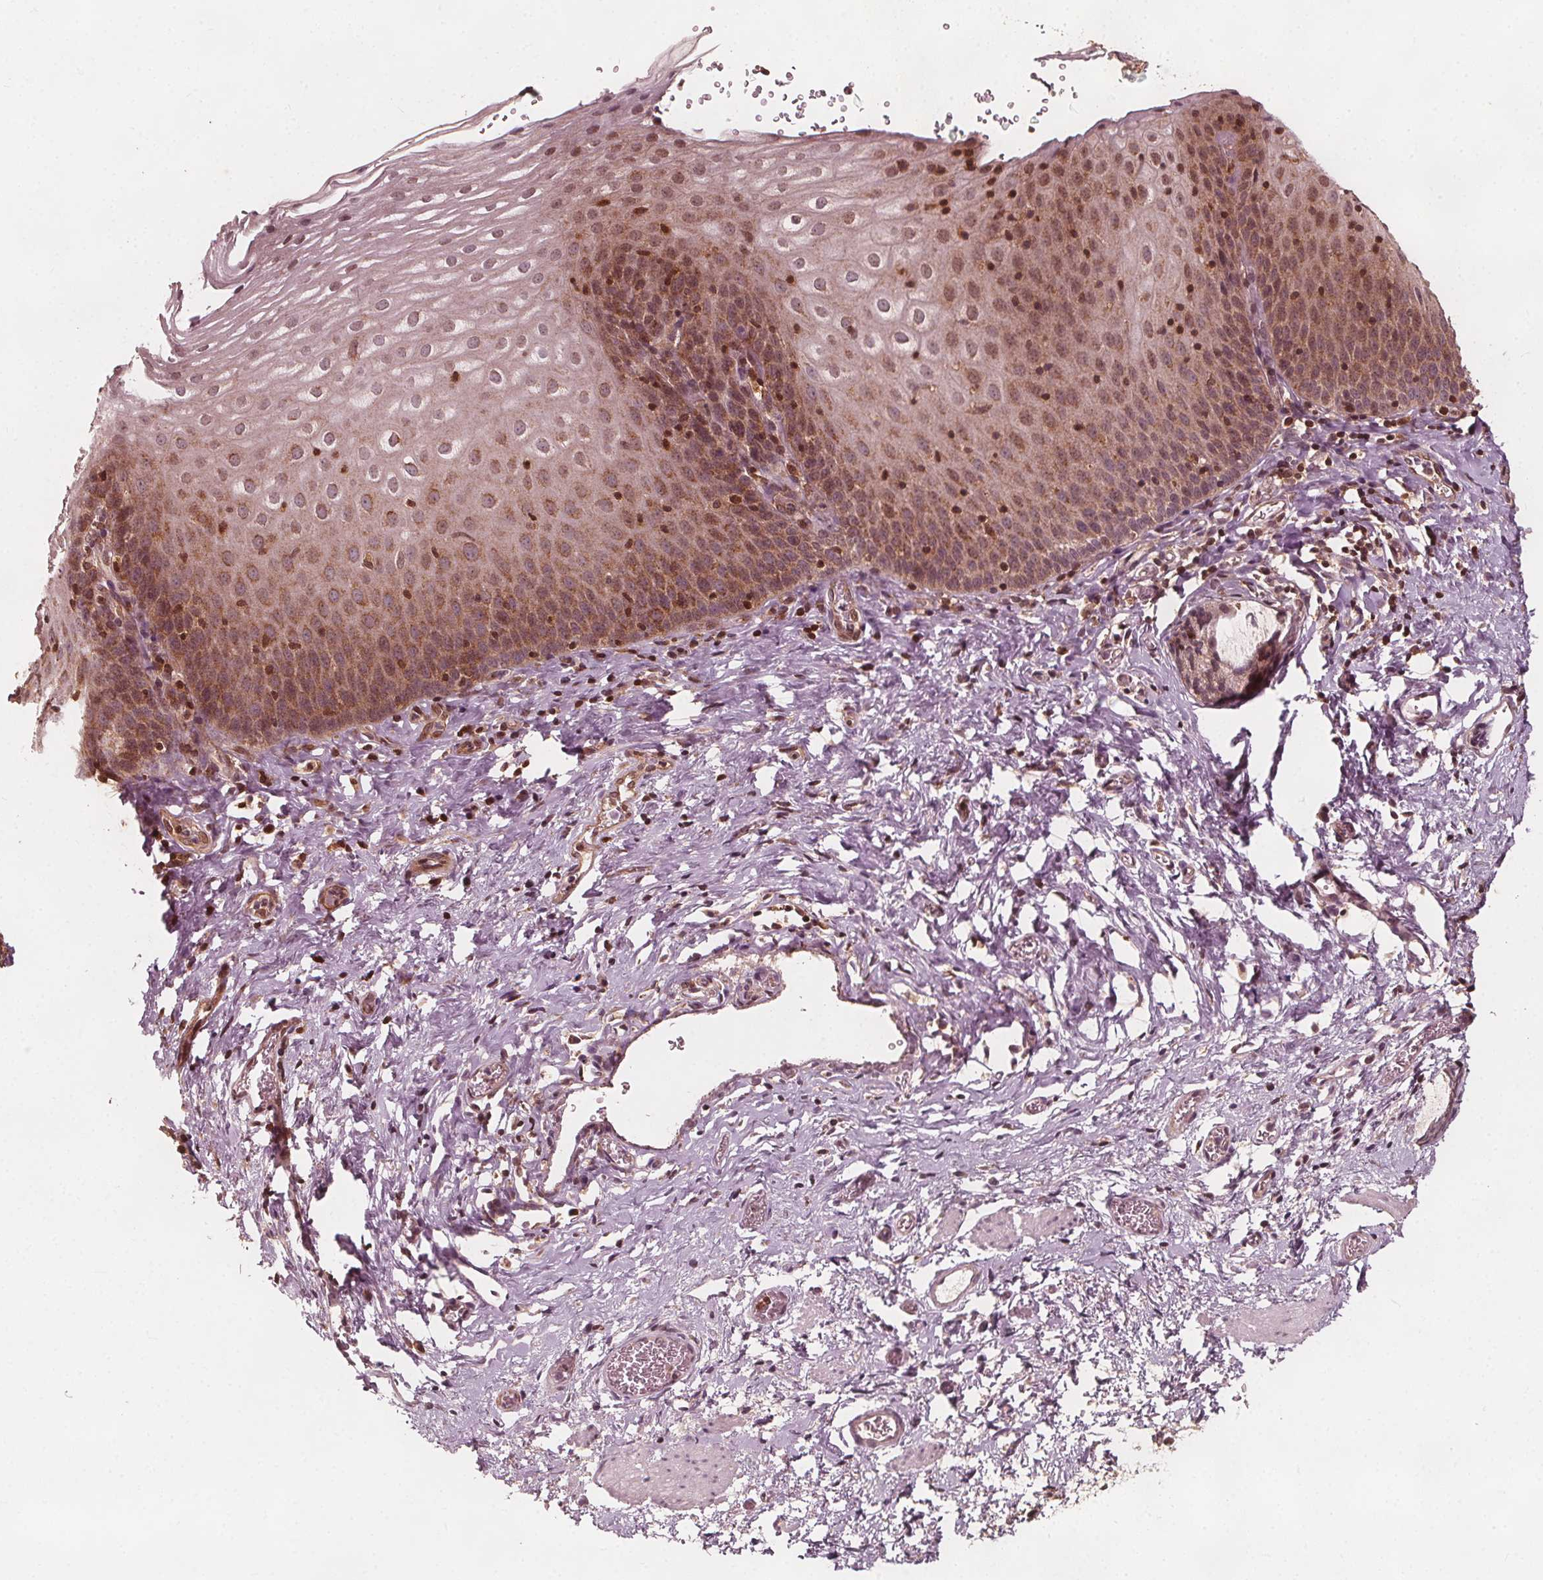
{"staining": {"intensity": "moderate", "quantity": "25%-75%", "location": "cytoplasmic/membranous,nuclear"}, "tissue": "esophagus", "cell_type": "Squamous epithelial cells", "image_type": "normal", "snomed": [{"axis": "morphology", "description": "Normal tissue, NOS"}, {"axis": "topography", "description": "Esophagus"}], "caption": "IHC staining of benign esophagus, which demonstrates medium levels of moderate cytoplasmic/membranous,nuclear expression in approximately 25%-75% of squamous epithelial cells indicating moderate cytoplasmic/membranous,nuclear protein expression. The staining was performed using DAB (3,3'-diaminobenzidine) (brown) for protein detection and nuclei were counterstained in hematoxylin (blue).", "gene": "AIP", "patient": {"sex": "male", "age": 68}}